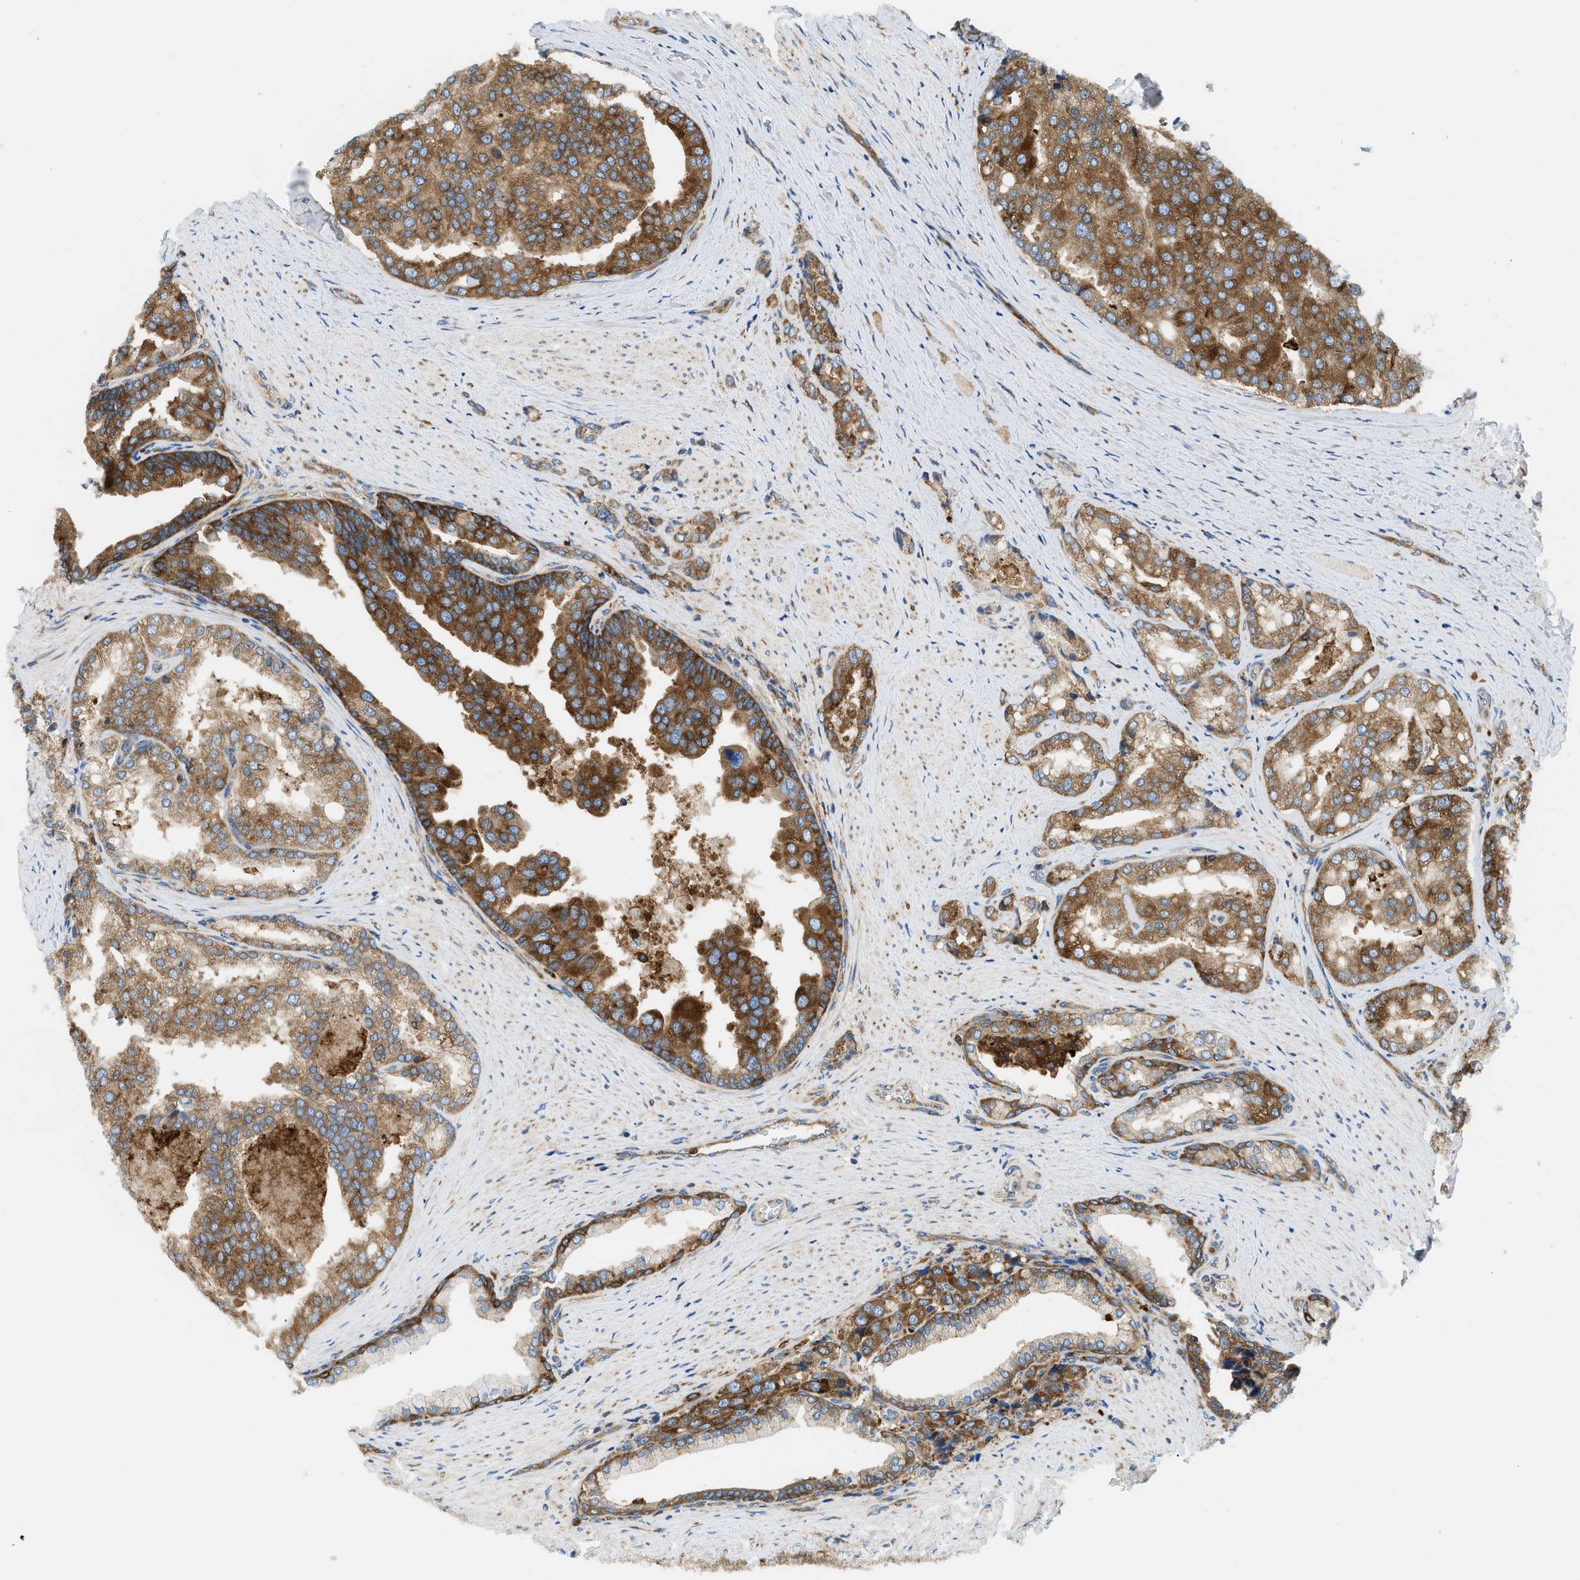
{"staining": {"intensity": "moderate", "quantity": ">75%", "location": "cytoplasmic/membranous"}, "tissue": "prostate cancer", "cell_type": "Tumor cells", "image_type": "cancer", "snomed": [{"axis": "morphology", "description": "Adenocarcinoma, High grade"}, {"axis": "topography", "description": "Prostate"}], "caption": "A high-resolution histopathology image shows immunohistochemistry (IHC) staining of prostate cancer, which exhibits moderate cytoplasmic/membranous positivity in about >75% of tumor cells.", "gene": "GPAT4", "patient": {"sex": "male", "age": 50}}